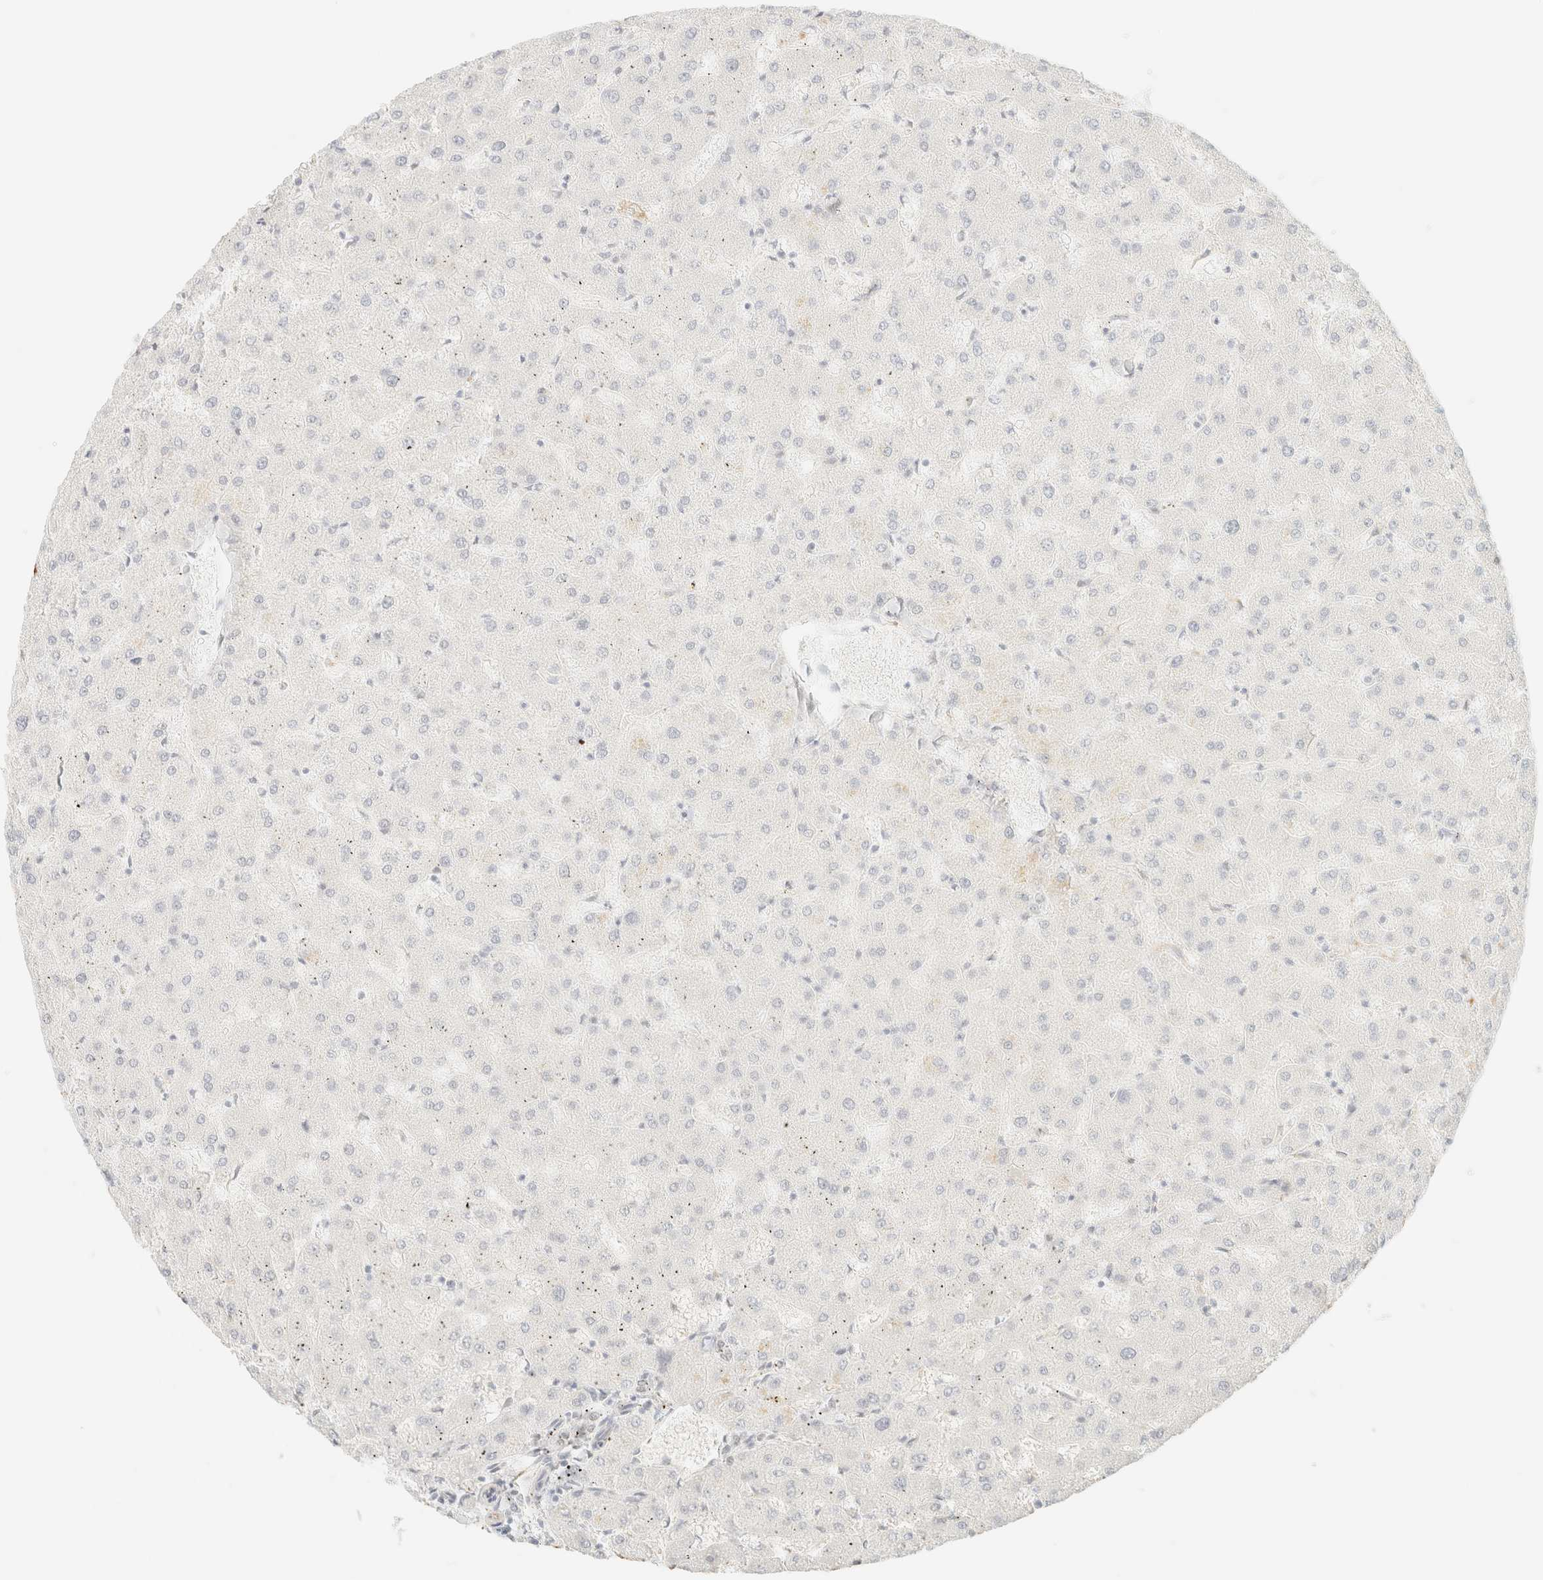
{"staining": {"intensity": "negative", "quantity": "none", "location": "none"}, "tissue": "liver", "cell_type": "Cholangiocytes", "image_type": "normal", "snomed": [{"axis": "morphology", "description": "Normal tissue, NOS"}, {"axis": "topography", "description": "Liver"}], "caption": "Immunohistochemical staining of unremarkable liver reveals no significant staining in cholangiocytes. (IHC, brightfield microscopy, high magnification).", "gene": "ZSCAN18", "patient": {"sex": "female", "age": 63}}